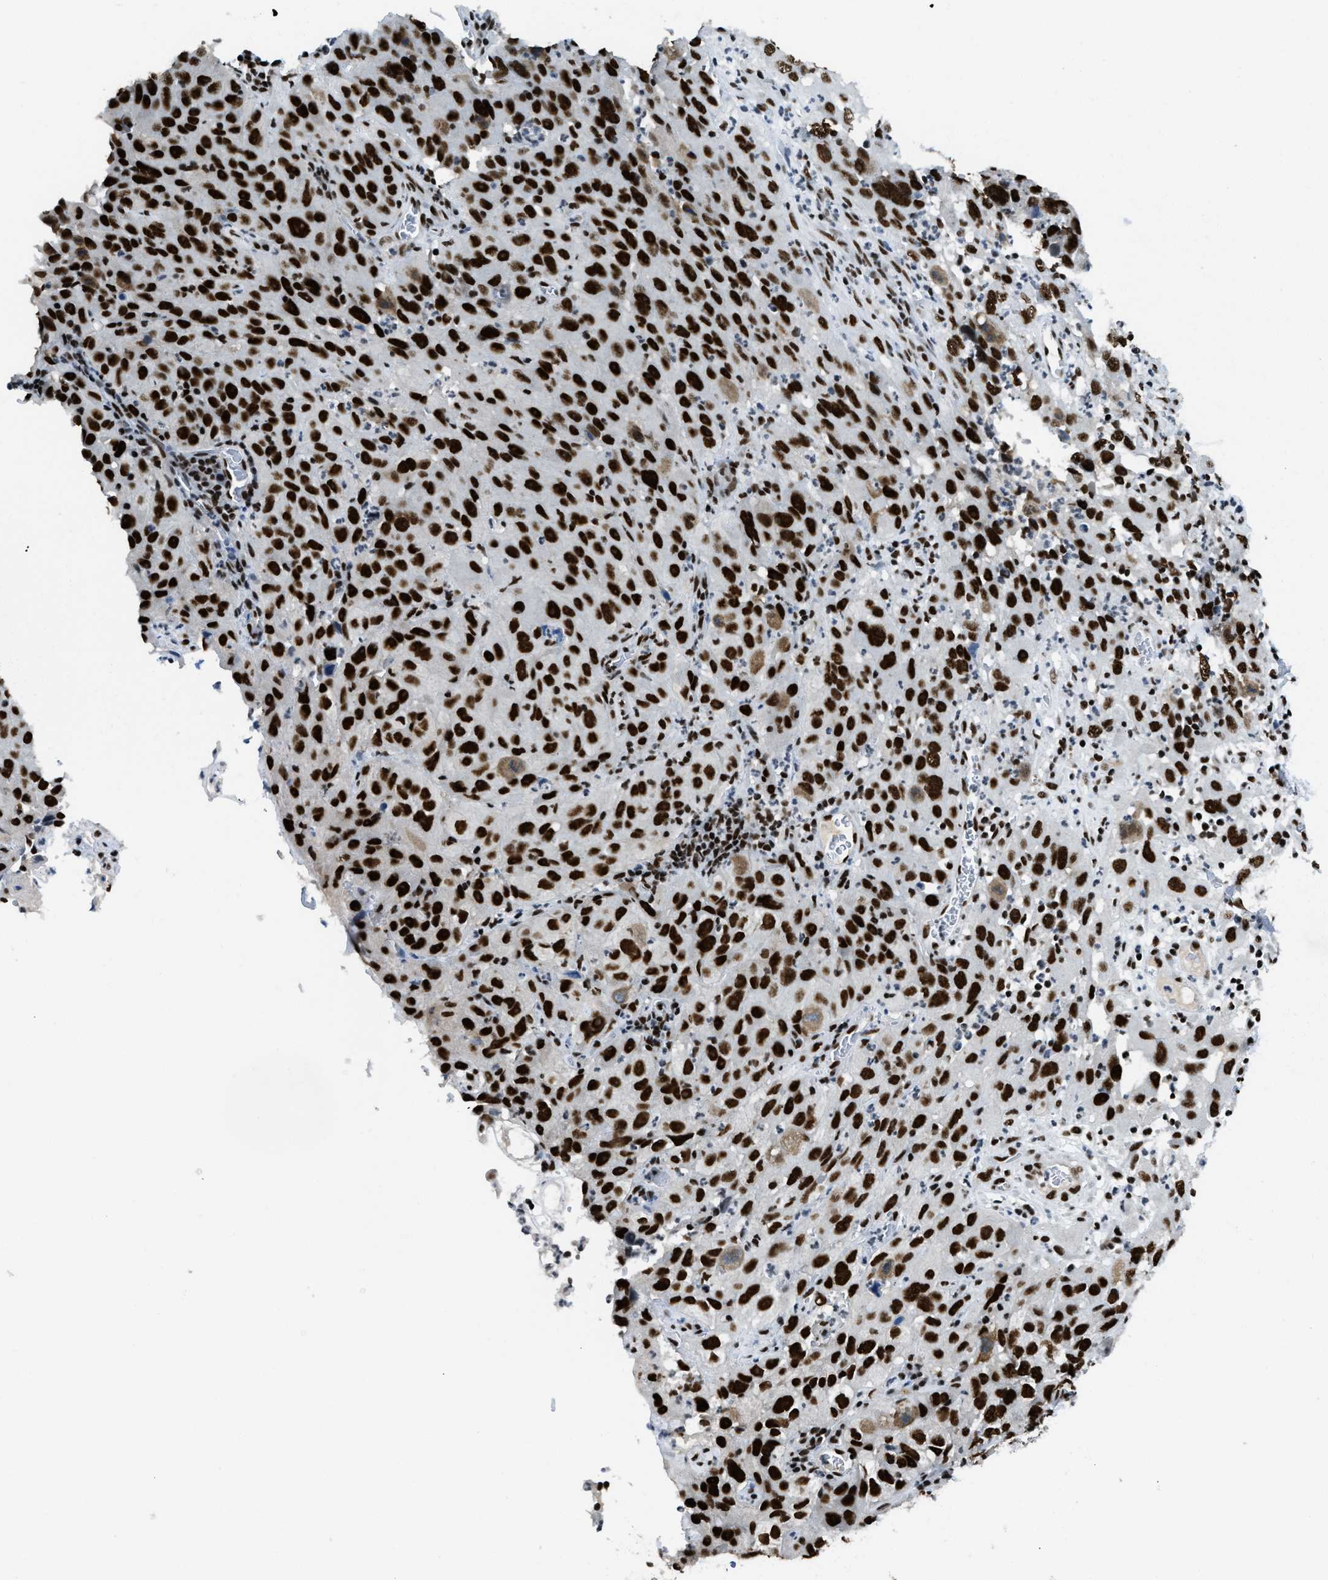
{"staining": {"intensity": "strong", "quantity": ">75%", "location": "nuclear"}, "tissue": "cervical cancer", "cell_type": "Tumor cells", "image_type": "cancer", "snomed": [{"axis": "morphology", "description": "Squamous cell carcinoma, NOS"}, {"axis": "topography", "description": "Cervix"}], "caption": "High-power microscopy captured an immunohistochemistry (IHC) histopathology image of cervical squamous cell carcinoma, revealing strong nuclear expression in approximately >75% of tumor cells.", "gene": "SCAF4", "patient": {"sex": "female", "age": 32}}